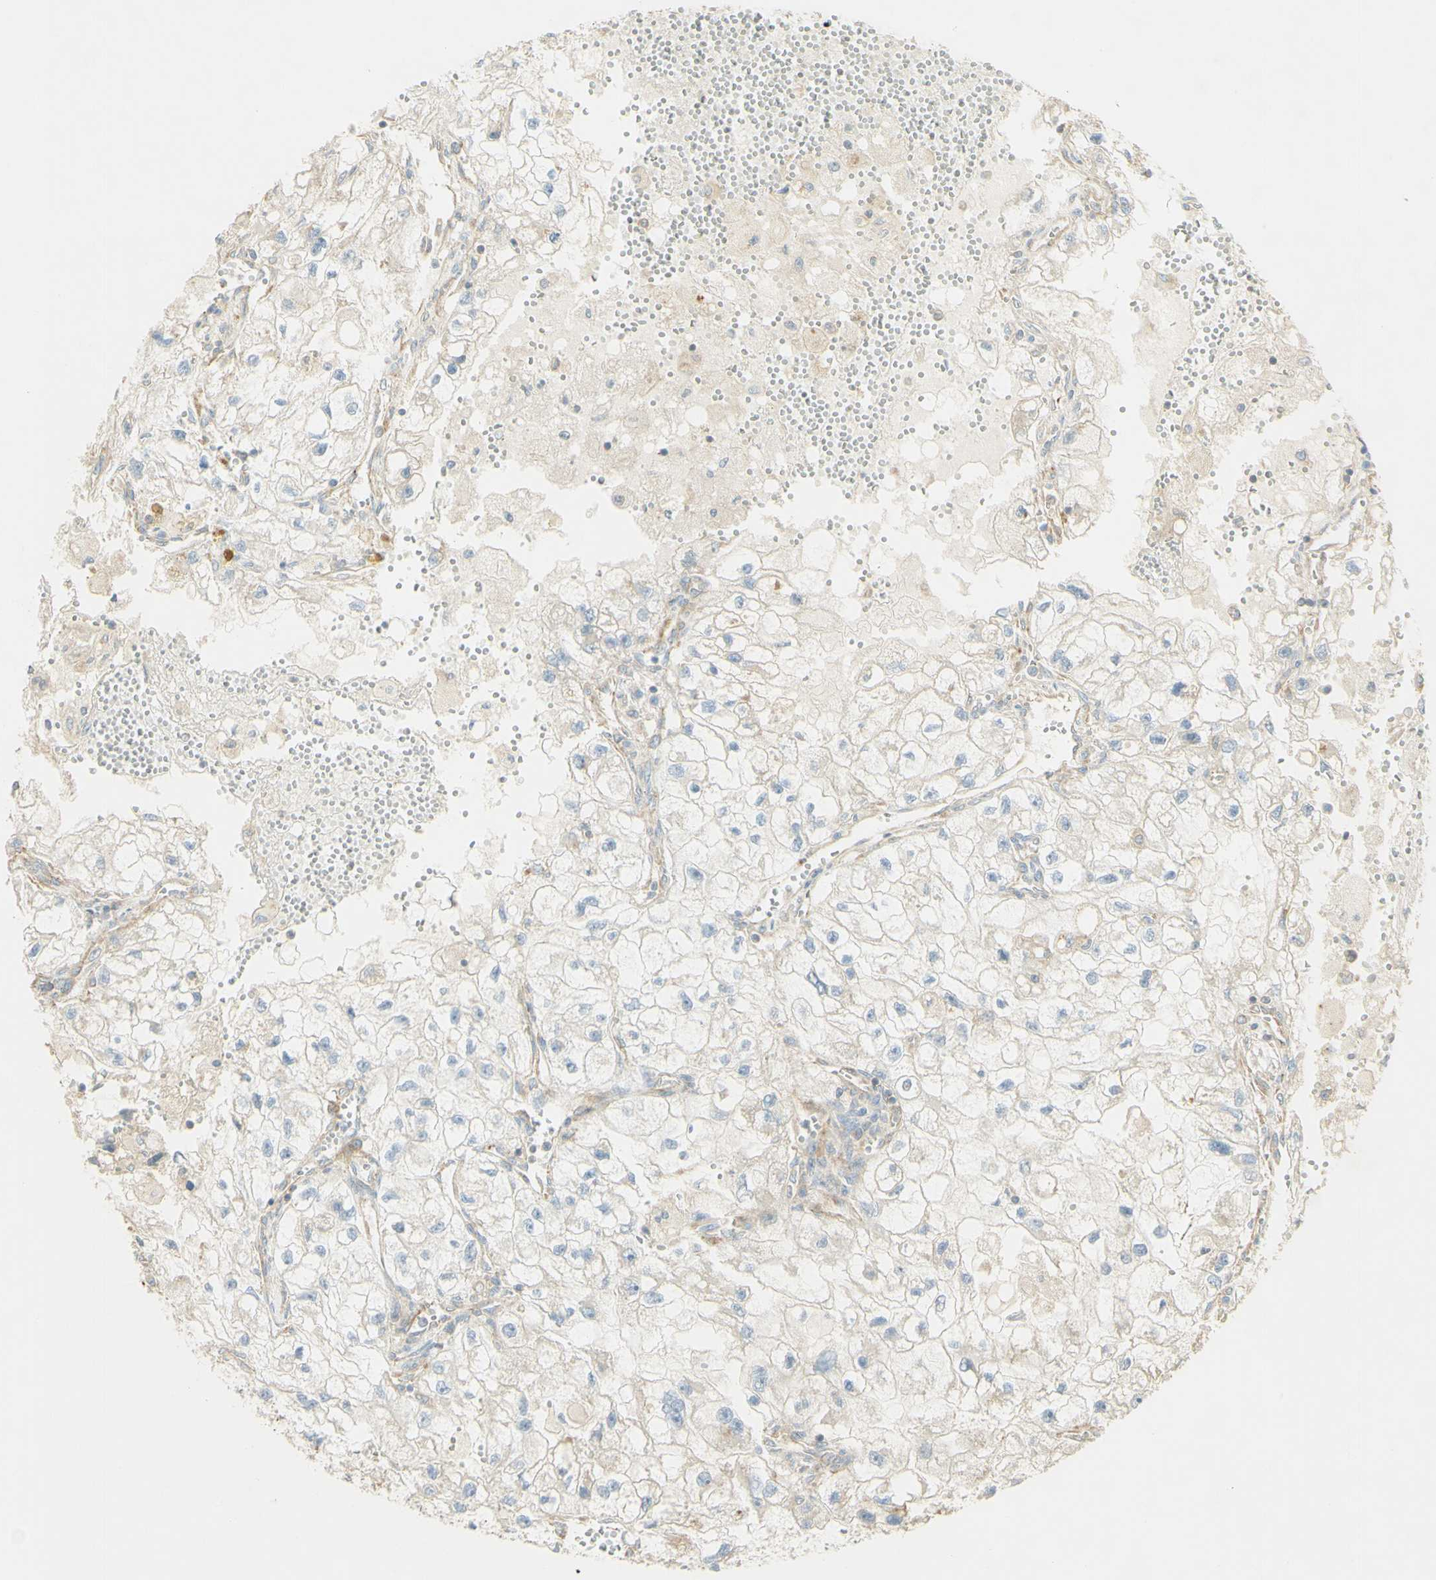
{"staining": {"intensity": "negative", "quantity": "none", "location": "none"}, "tissue": "renal cancer", "cell_type": "Tumor cells", "image_type": "cancer", "snomed": [{"axis": "morphology", "description": "Adenocarcinoma, NOS"}, {"axis": "topography", "description": "Kidney"}], "caption": "Protein analysis of renal adenocarcinoma reveals no significant staining in tumor cells.", "gene": "IKBKG", "patient": {"sex": "female", "age": 70}}